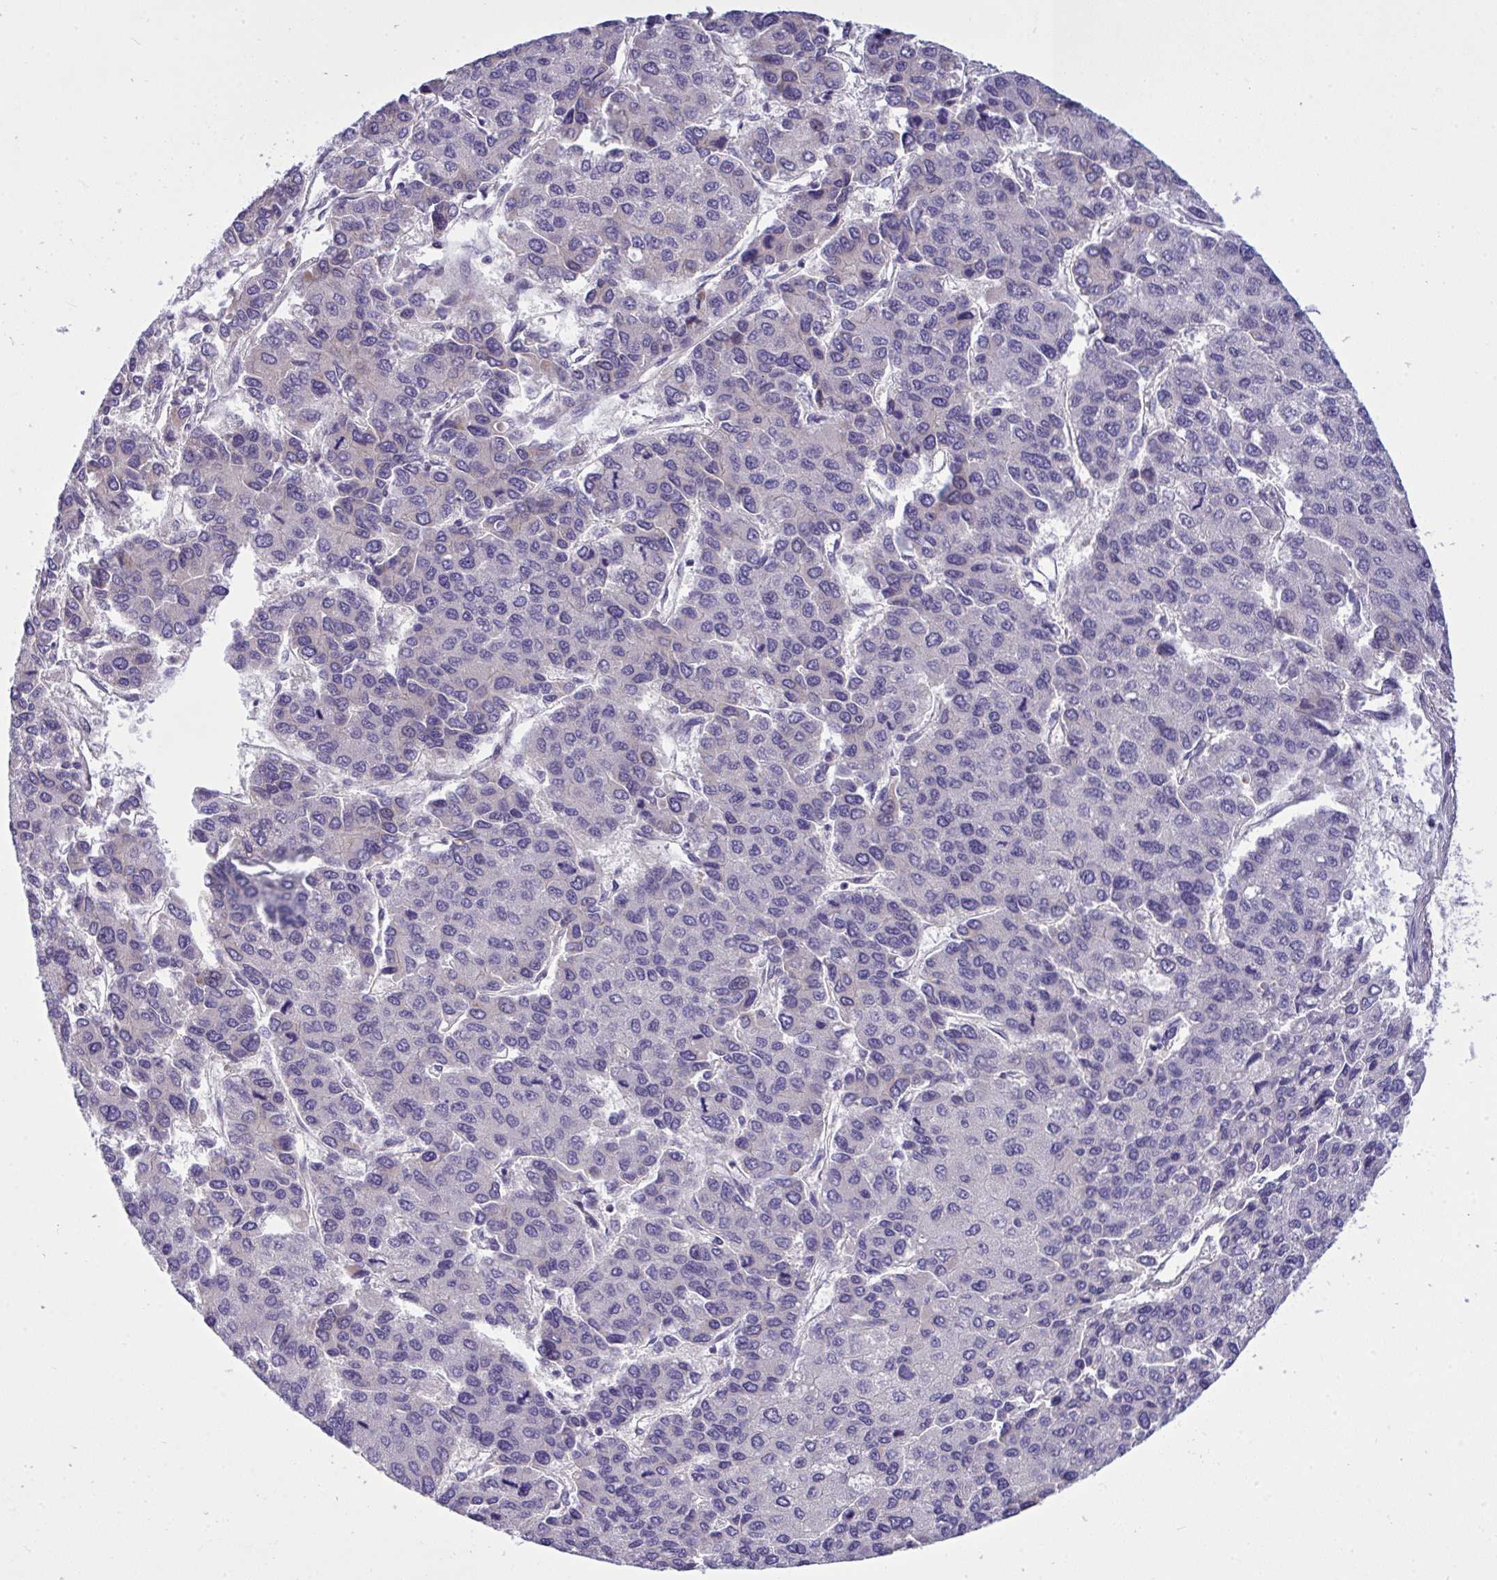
{"staining": {"intensity": "negative", "quantity": "none", "location": "none"}, "tissue": "liver cancer", "cell_type": "Tumor cells", "image_type": "cancer", "snomed": [{"axis": "morphology", "description": "Carcinoma, Hepatocellular, NOS"}, {"axis": "topography", "description": "Liver"}], "caption": "The micrograph shows no significant expression in tumor cells of liver cancer (hepatocellular carcinoma).", "gene": "WDR97", "patient": {"sex": "female", "age": 66}}